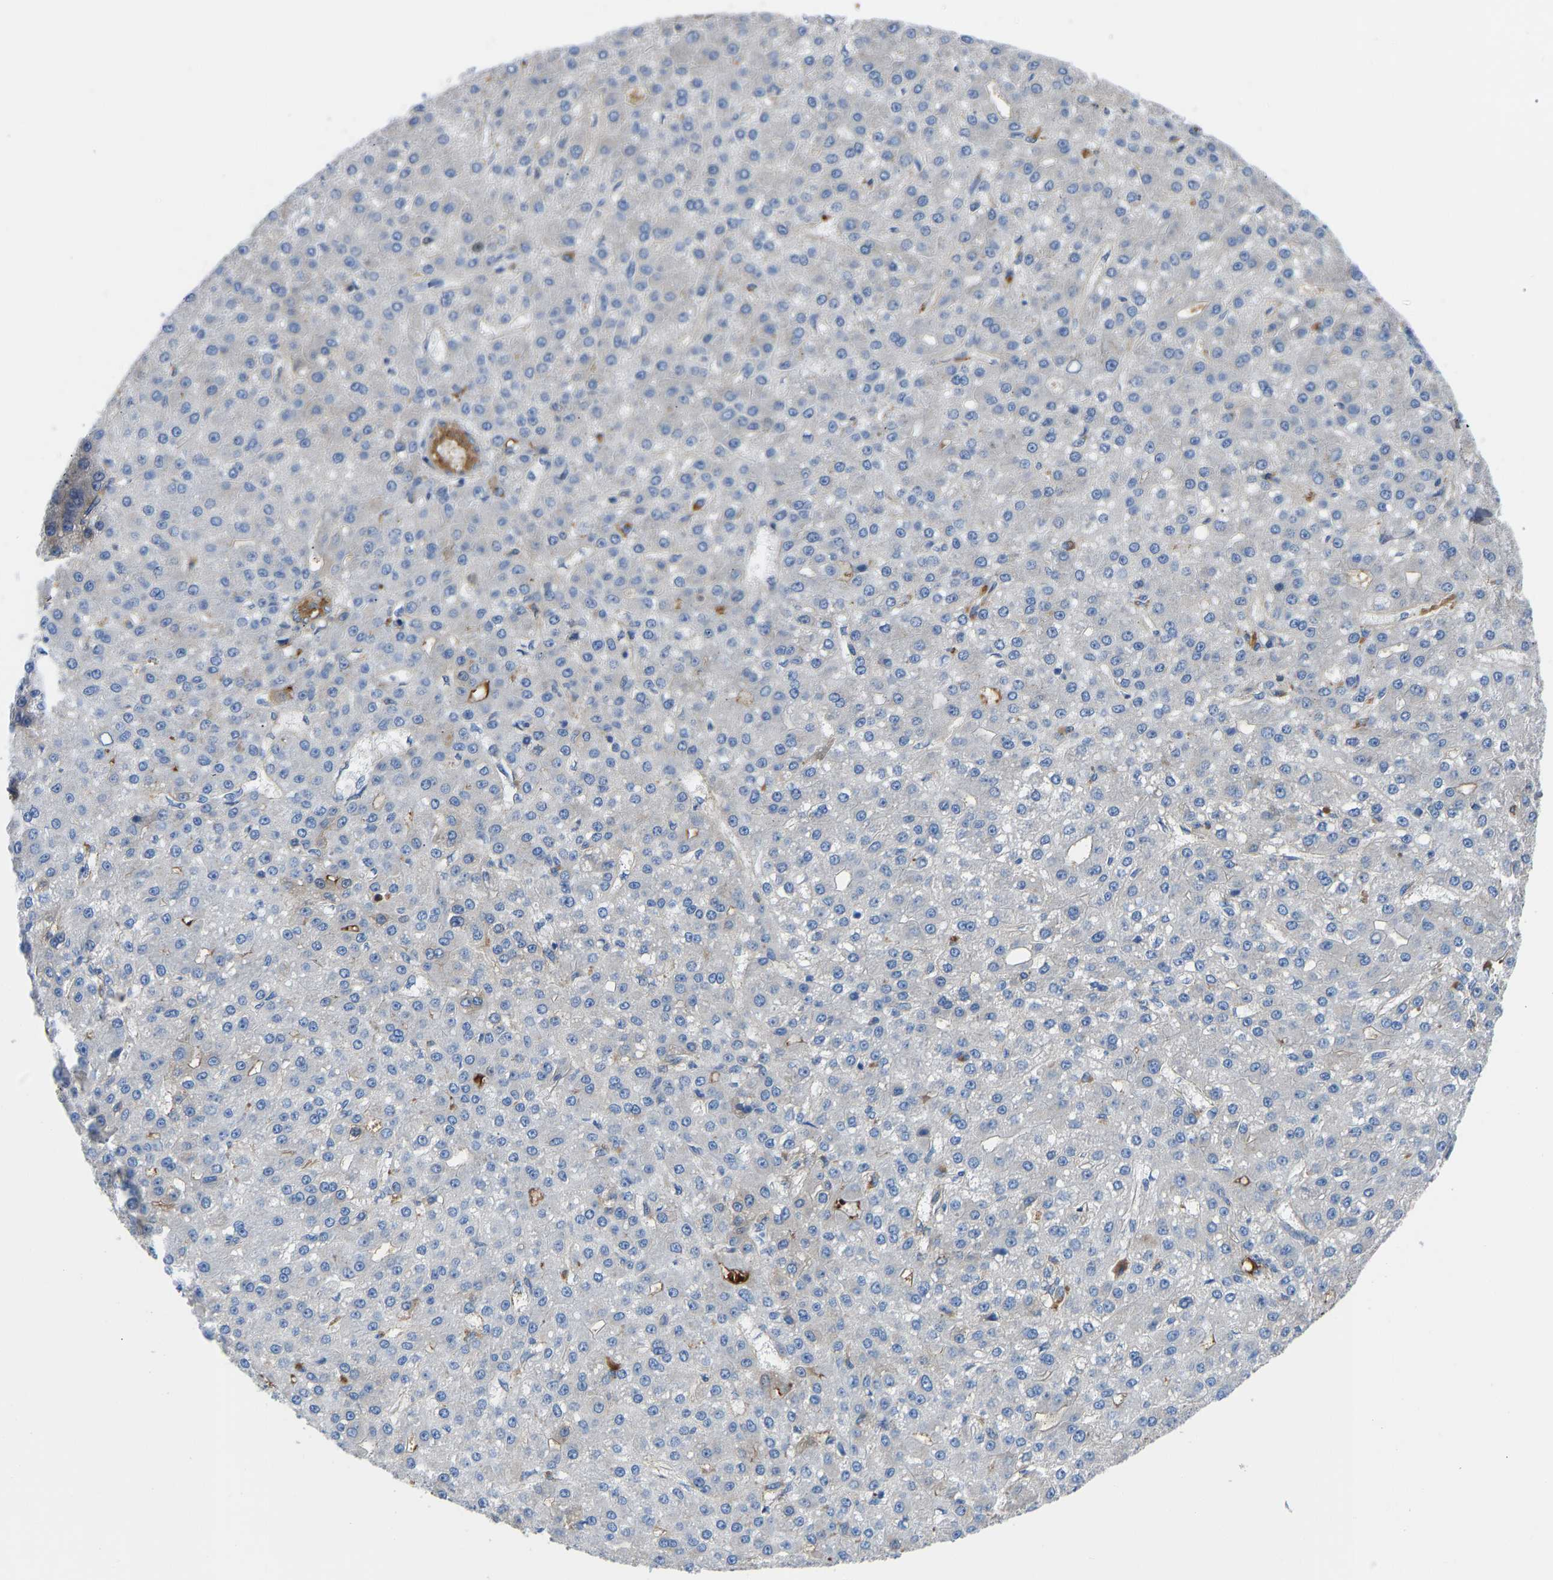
{"staining": {"intensity": "negative", "quantity": "none", "location": "none"}, "tissue": "liver cancer", "cell_type": "Tumor cells", "image_type": "cancer", "snomed": [{"axis": "morphology", "description": "Carcinoma, Hepatocellular, NOS"}, {"axis": "topography", "description": "Liver"}], "caption": "This is an immunohistochemistry micrograph of hepatocellular carcinoma (liver). There is no positivity in tumor cells.", "gene": "HSPG2", "patient": {"sex": "male", "age": 67}}